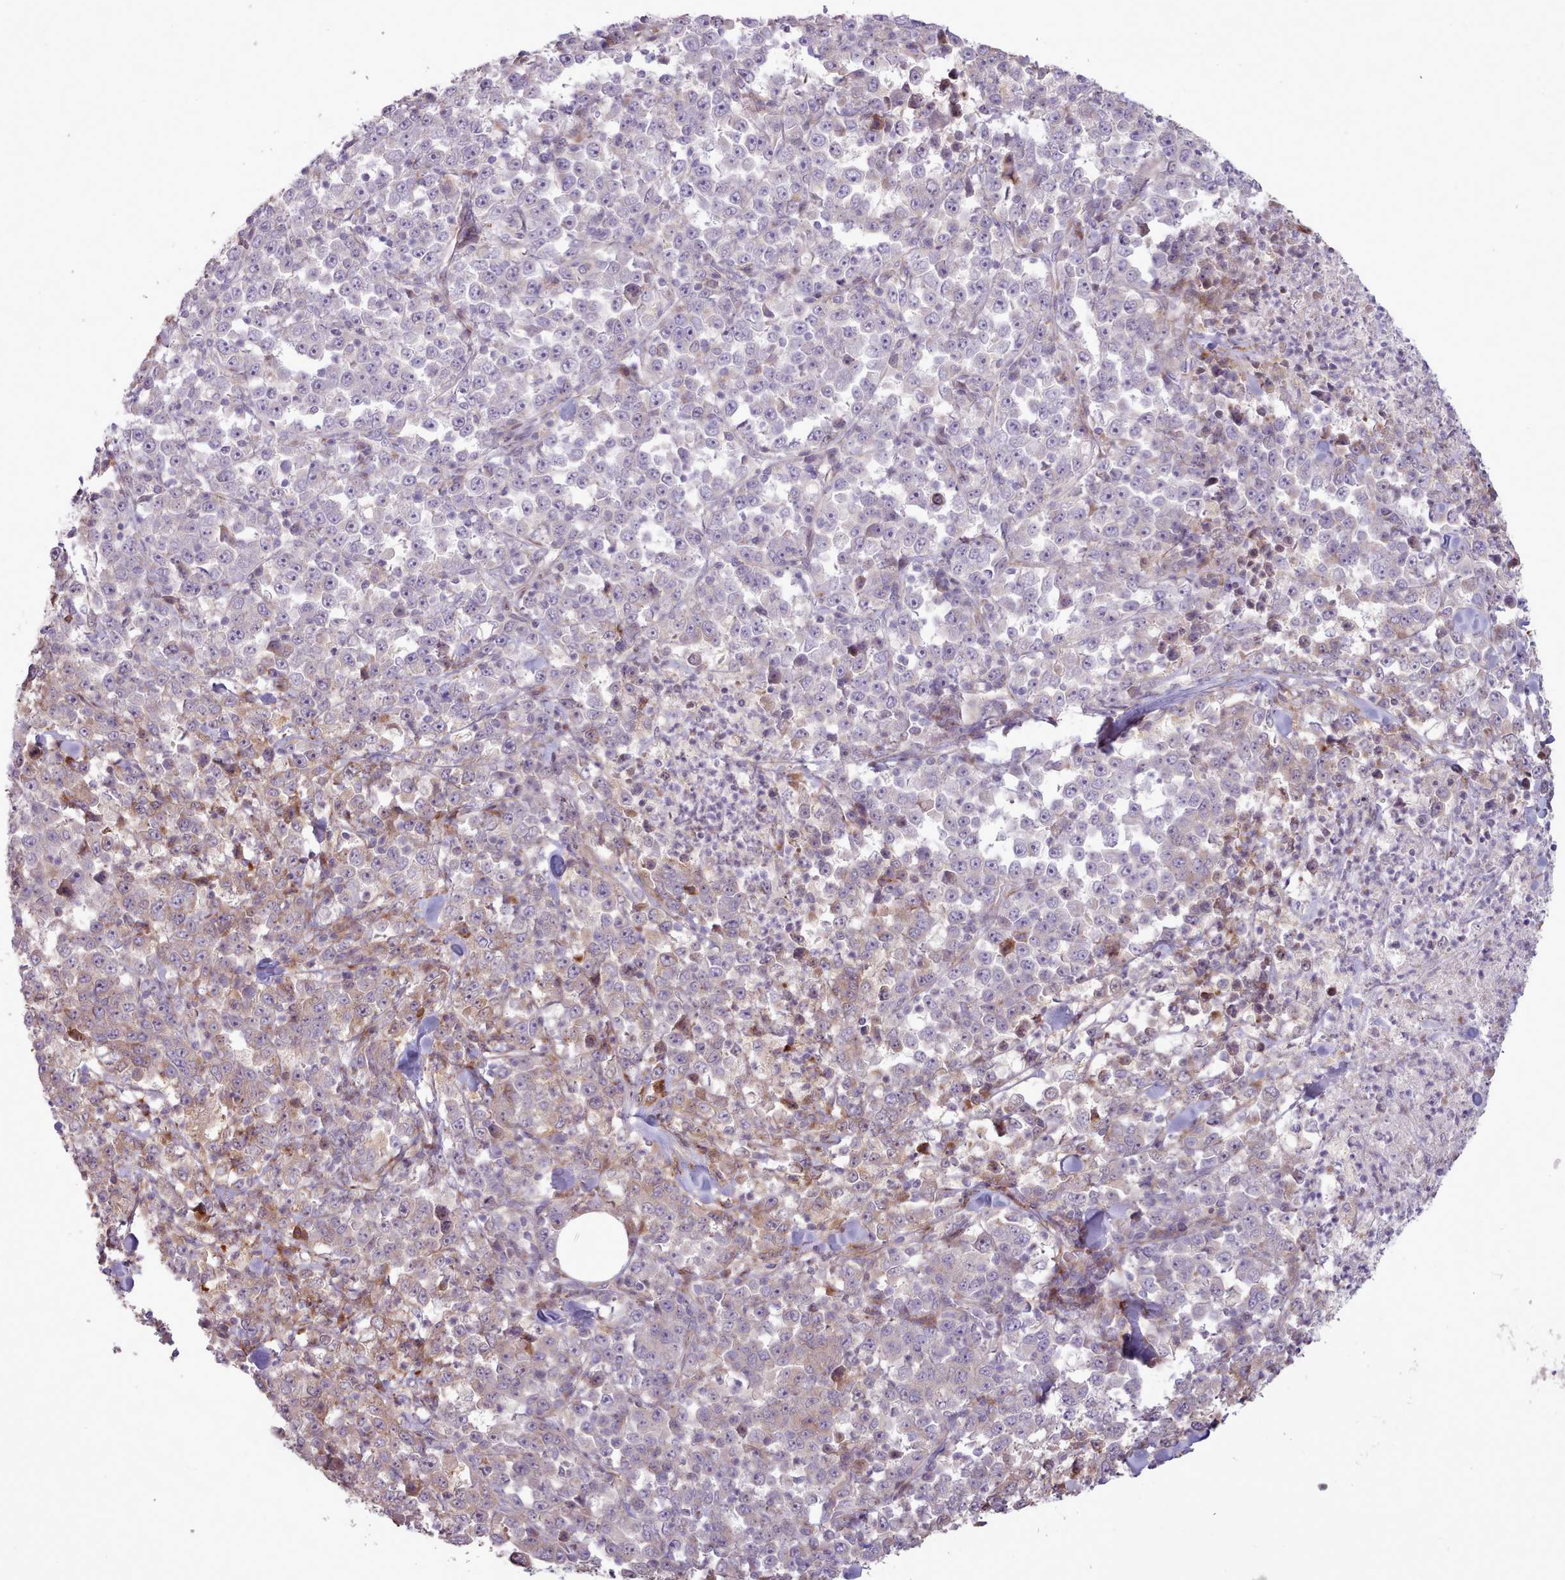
{"staining": {"intensity": "negative", "quantity": "none", "location": "none"}, "tissue": "stomach cancer", "cell_type": "Tumor cells", "image_type": "cancer", "snomed": [{"axis": "morphology", "description": "Normal tissue, NOS"}, {"axis": "morphology", "description": "Adenocarcinoma, NOS"}, {"axis": "topography", "description": "Stomach, upper"}, {"axis": "topography", "description": "Stomach"}], "caption": "There is no significant expression in tumor cells of stomach adenocarcinoma.", "gene": "PPP3R2", "patient": {"sex": "male", "age": 59}}